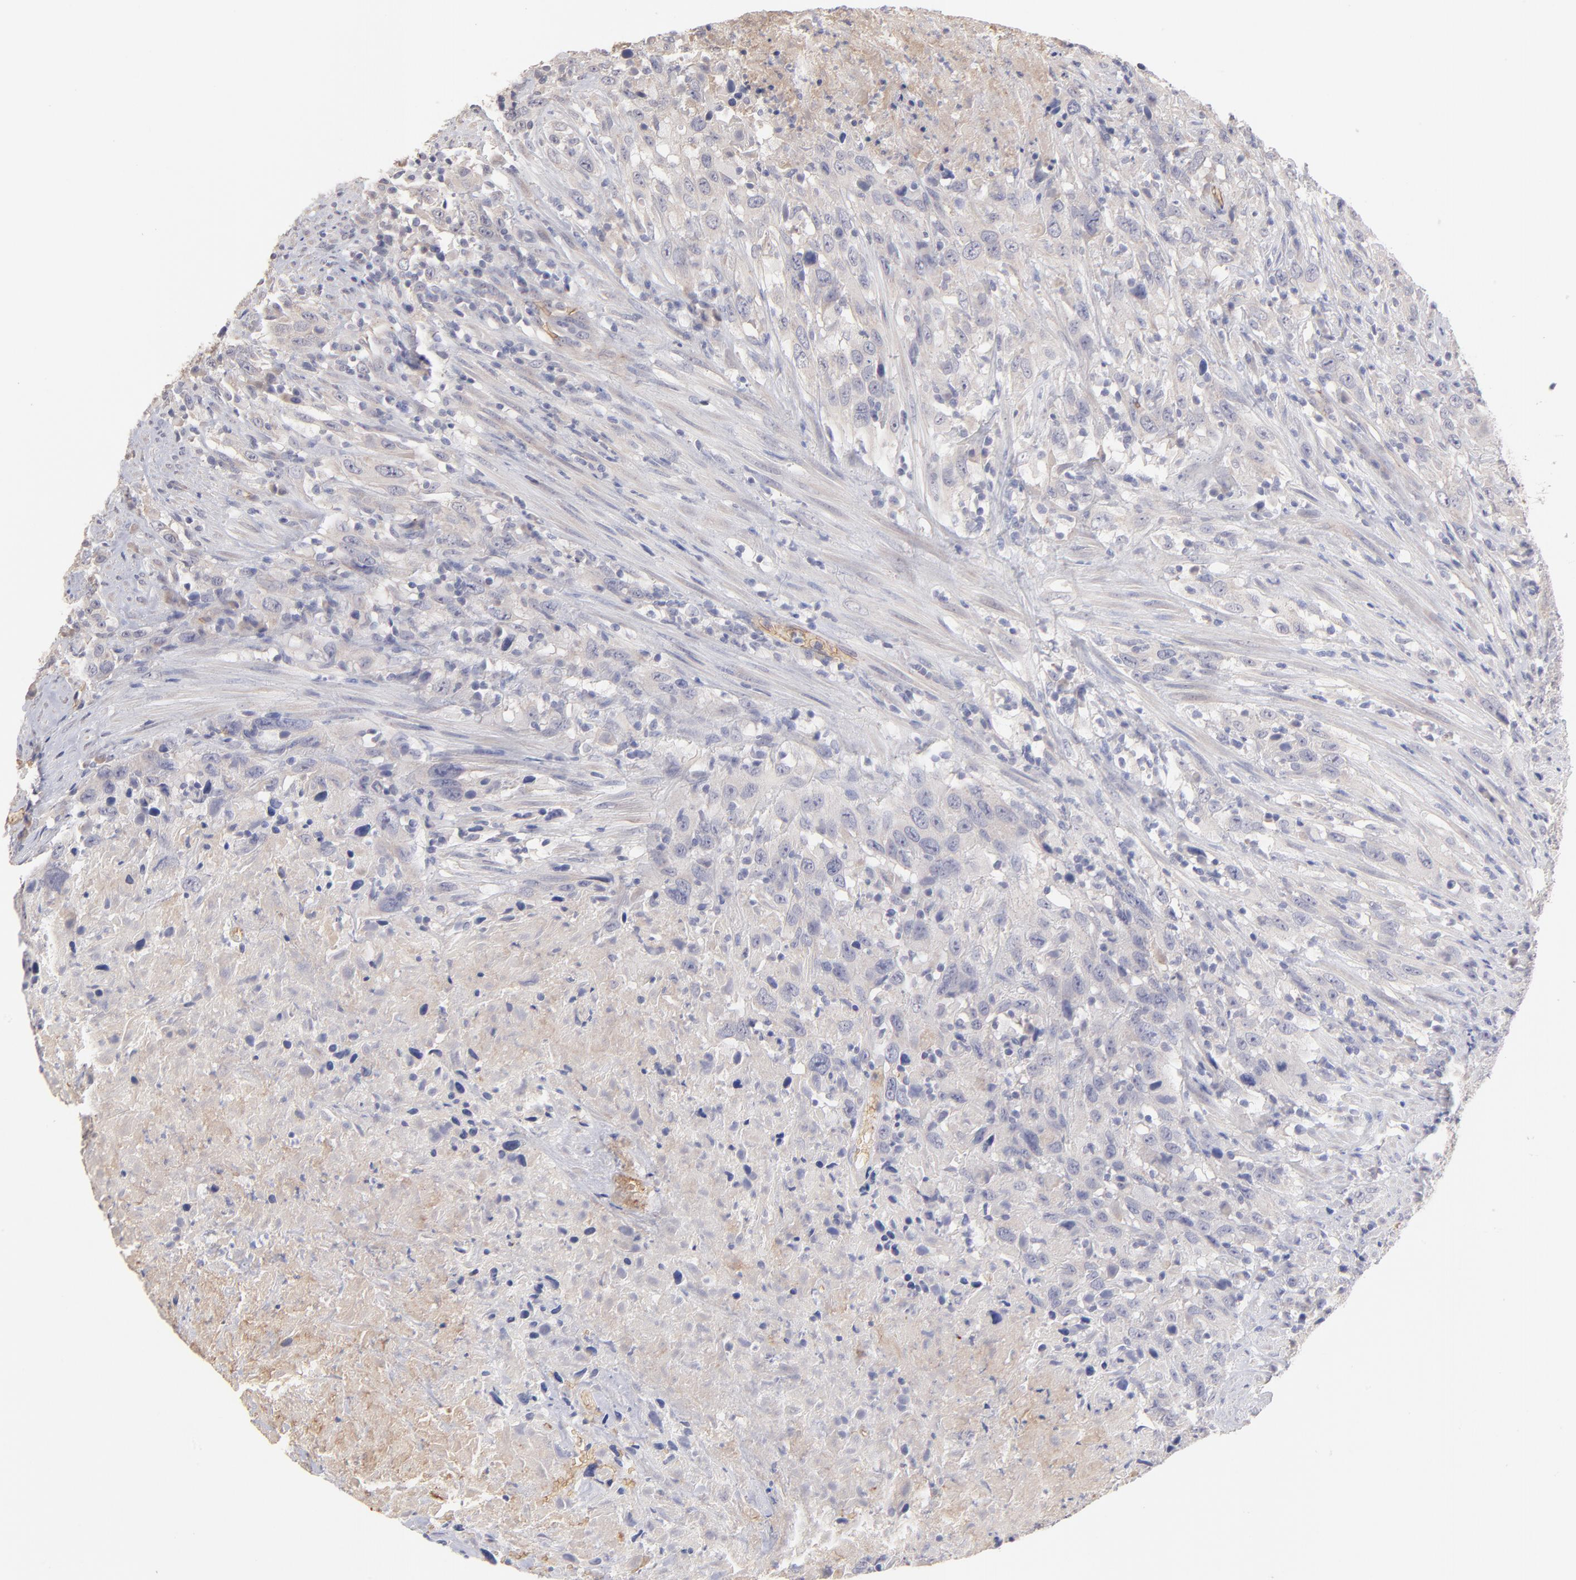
{"staining": {"intensity": "negative", "quantity": "none", "location": "none"}, "tissue": "urothelial cancer", "cell_type": "Tumor cells", "image_type": "cancer", "snomed": [{"axis": "morphology", "description": "Urothelial carcinoma, High grade"}, {"axis": "topography", "description": "Urinary bladder"}], "caption": "A photomicrograph of human urothelial cancer is negative for staining in tumor cells.", "gene": "F13B", "patient": {"sex": "male", "age": 61}}